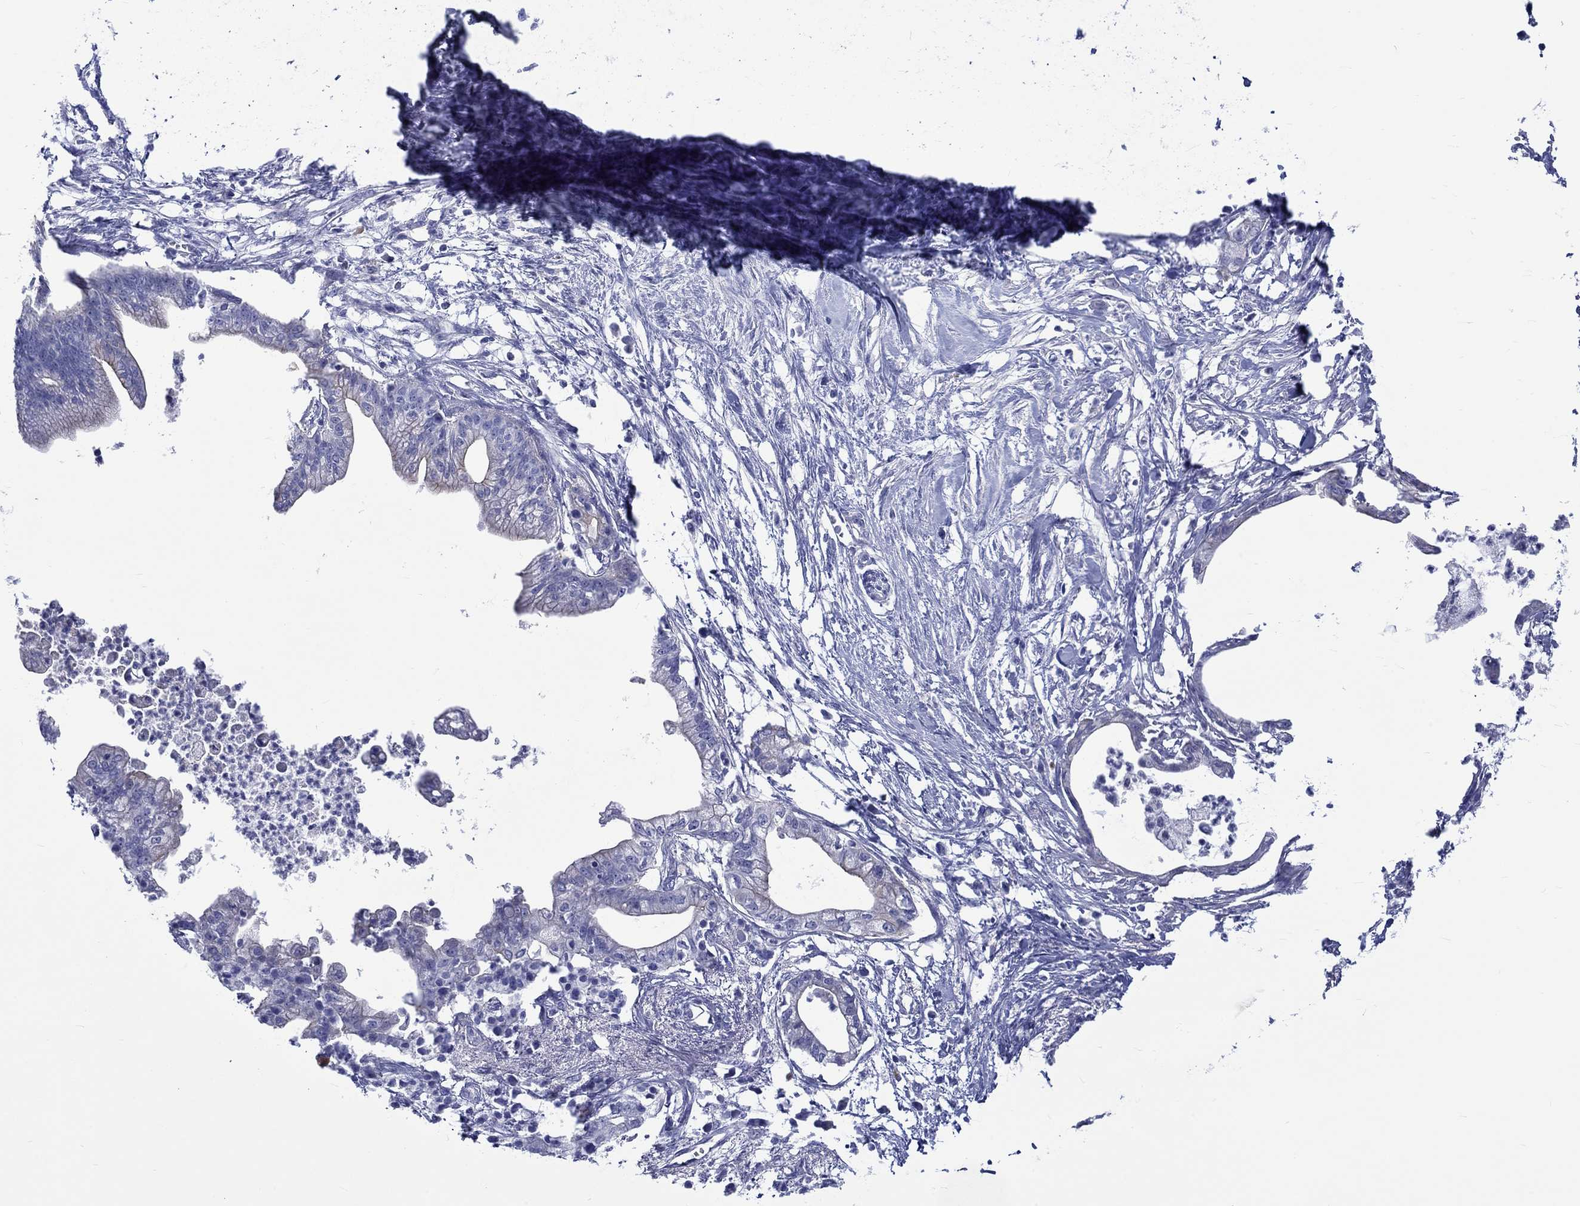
{"staining": {"intensity": "negative", "quantity": "none", "location": "none"}, "tissue": "pancreatic cancer", "cell_type": "Tumor cells", "image_type": "cancer", "snomed": [{"axis": "morphology", "description": "Normal tissue, NOS"}, {"axis": "morphology", "description": "Adenocarcinoma, NOS"}, {"axis": "topography", "description": "Pancreas"}], "caption": "Pancreatic adenocarcinoma was stained to show a protein in brown. There is no significant staining in tumor cells.", "gene": "SH2D7", "patient": {"sex": "female", "age": 58}}